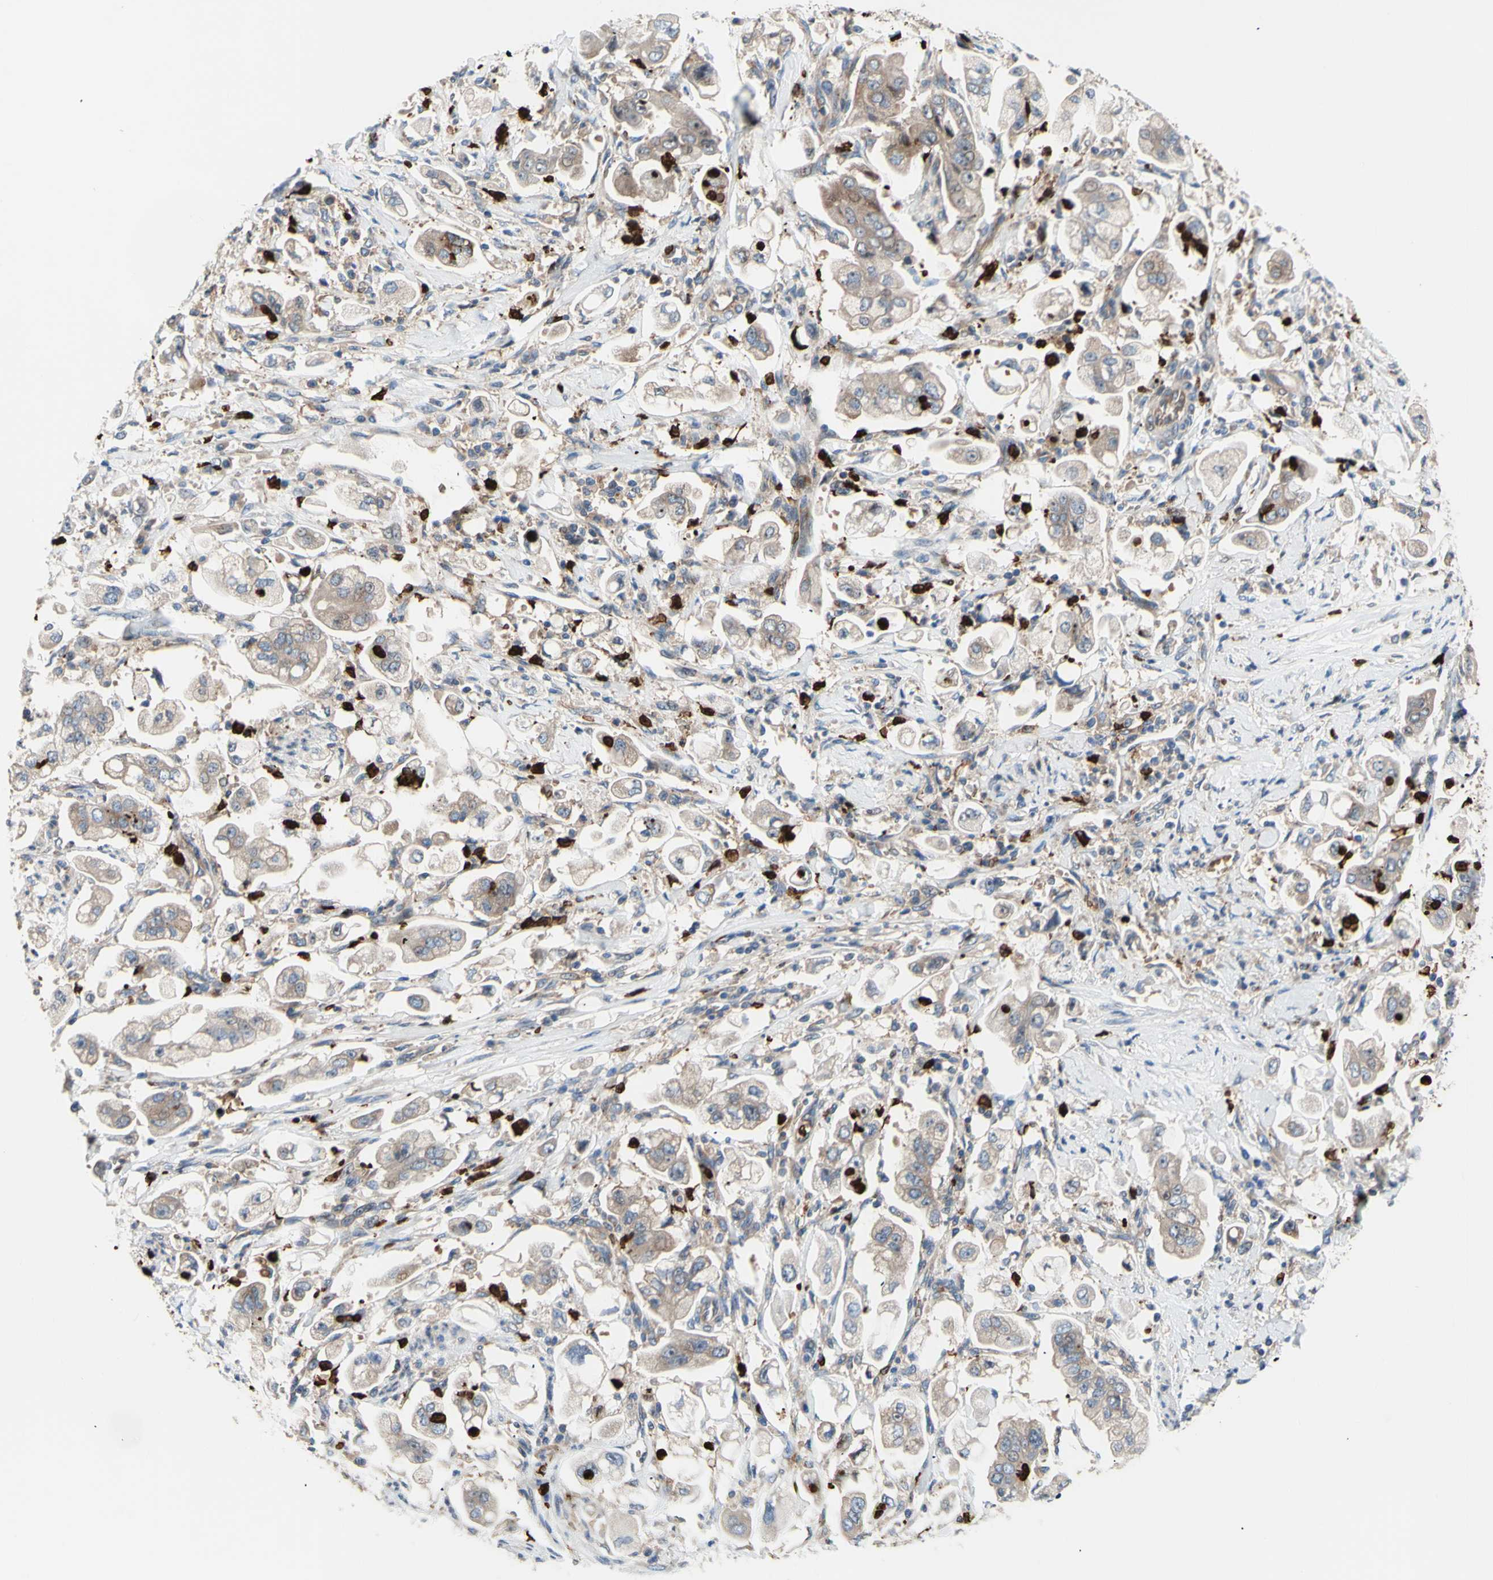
{"staining": {"intensity": "weak", "quantity": ">75%", "location": "cytoplasmic/membranous"}, "tissue": "stomach cancer", "cell_type": "Tumor cells", "image_type": "cancer", "snomed": [{"axis": "morphology", "description": "Adenocarcinoma, NOS"}, {"axis": "topography", "description": "Stomach"}], "caption": "Stomach adenocarcinoma stained with DAB immunohistochemistry (IHC) demonstrates low levels of weak cytoplasmic/membranous staining in approximately >75% of tumor cells. (Brightfield microscopy of DAB IHC at high magnification).", "gene": "USP9X", "patient": {"sex": "male", "age": 62}}